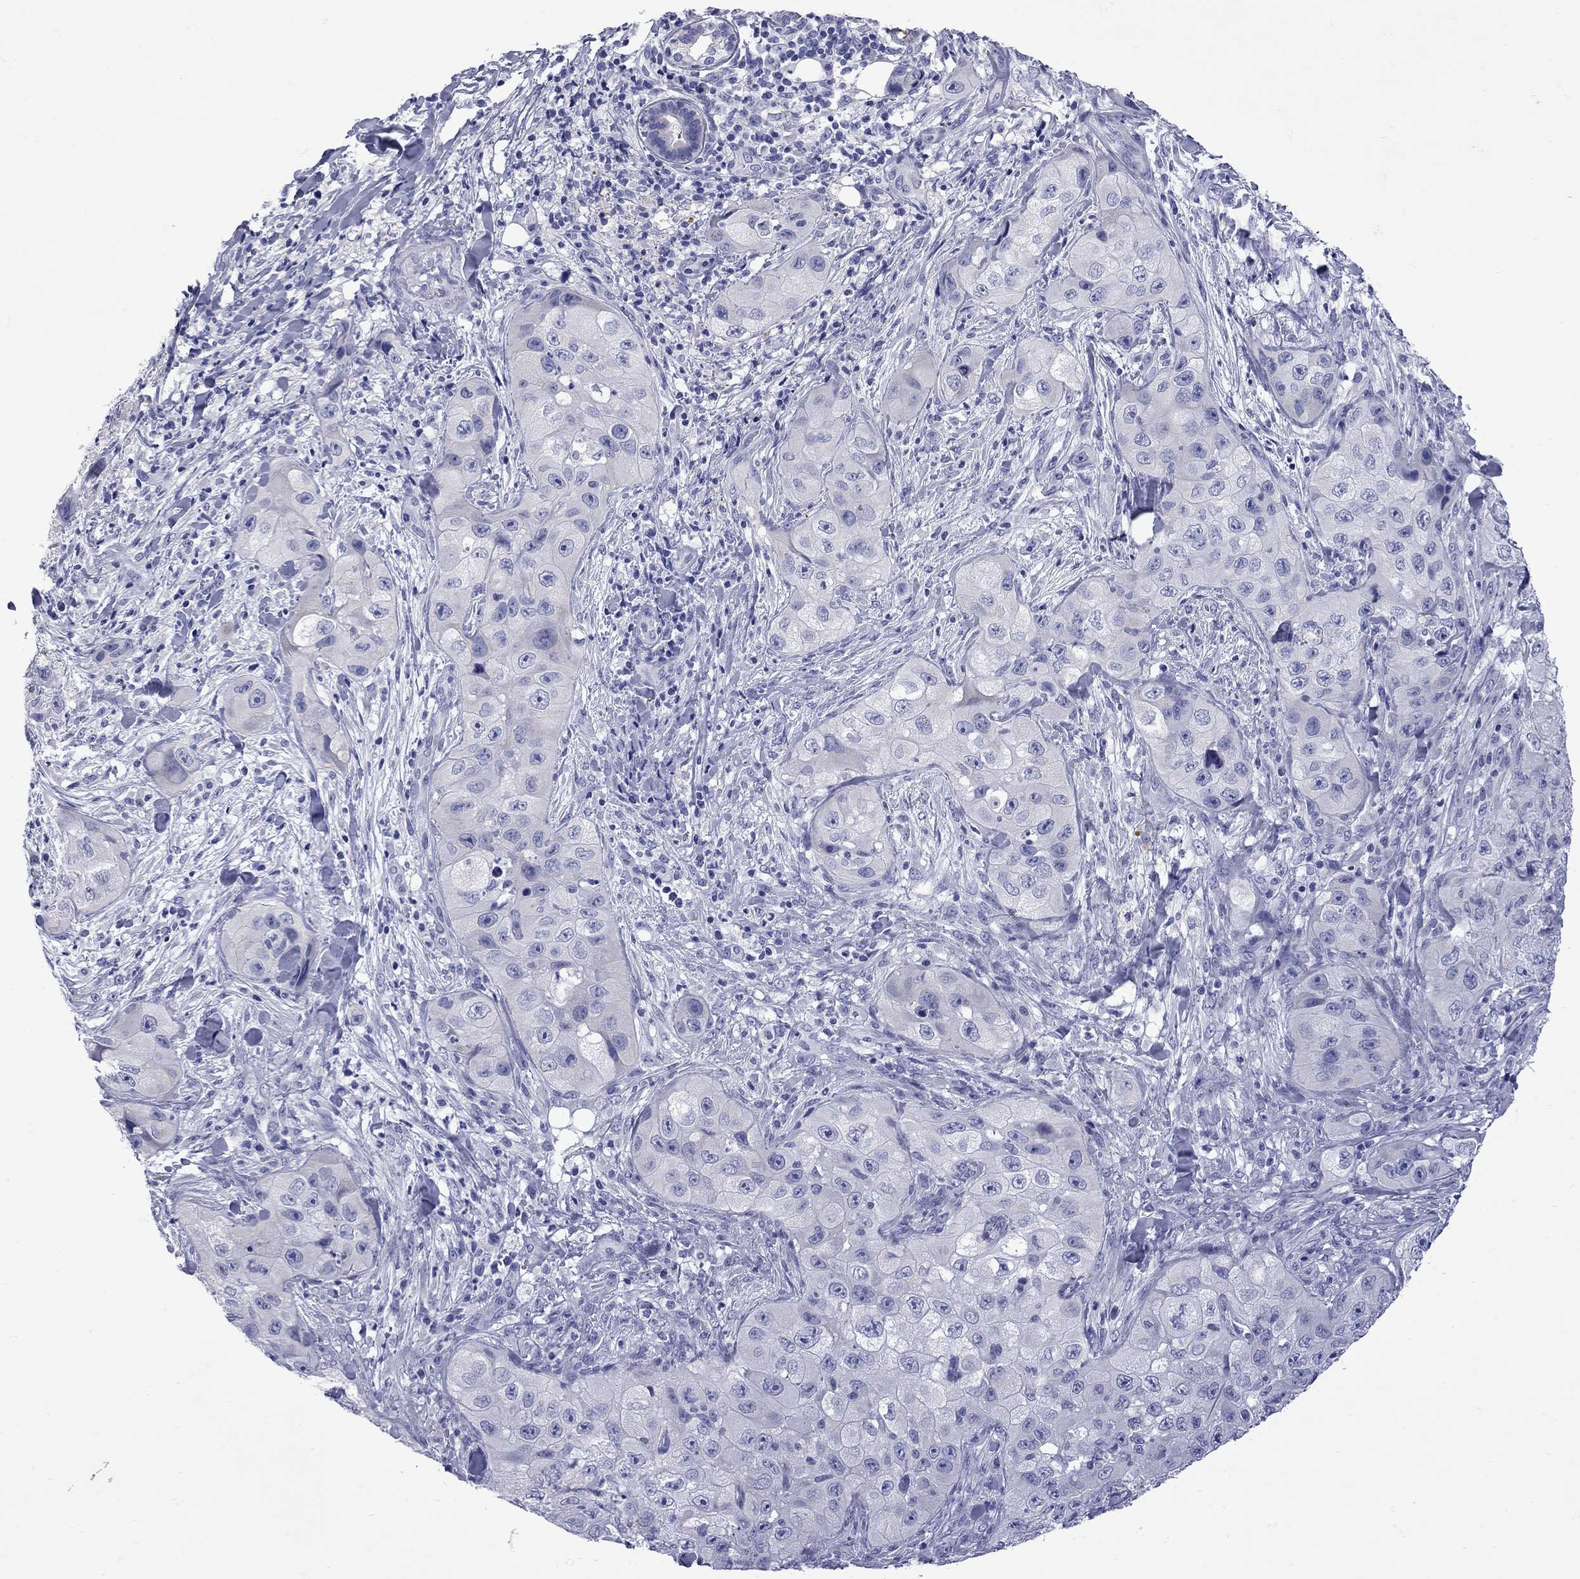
{"staining": {"intensity": "negative", "quantity": "none", "location": "none"}, "tissue": "skin cancer", "cell_type": "Tumor cells", "image_type": "cancer", "snomed": [{"axis": "morphology", "description": "Squamous cell carcinoma, NOS"}, {"axis": "topography", "description": "Skin"}, {"axis": "topography", "description": "Subcutis"}], "caption": "Immunohistochemistry (IHC) histopathology image of neoplastic tissue: human skin cancer (squamous cell carcinoma) stained with DAB exhibits no significant protein expression in tumor cells. (Stains: DAB immunohistochemistry (IHC) with hematoxylin counter stain, Microscopy: brightfield microscopy at high magnification).", "gene": "EPPIN", "patient": {"sex": "male", "age": 73}}